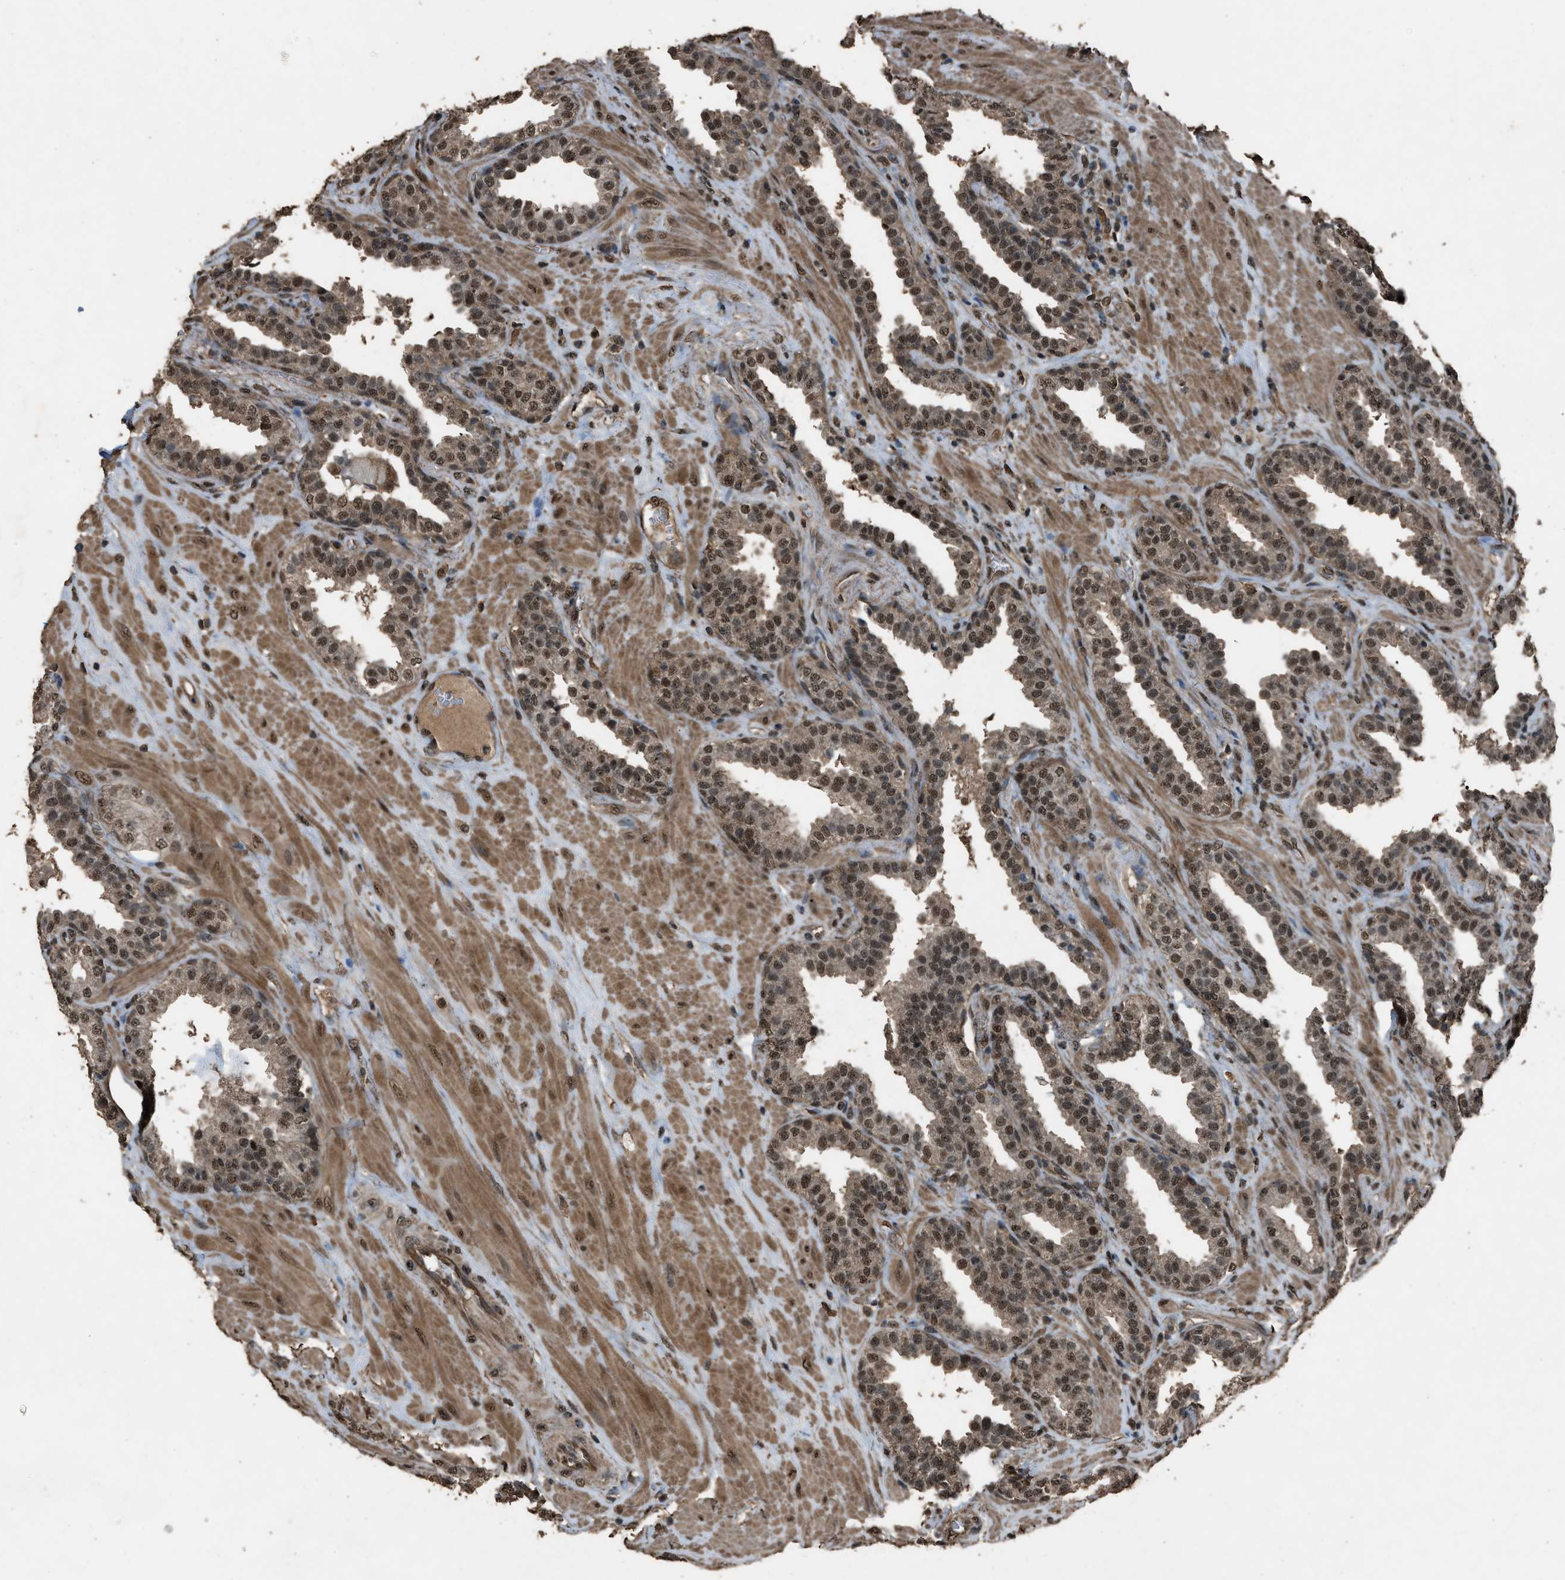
{"staining": {"intensity": "moderate", "quantity": ">75%", "location": "nuclear"}, "tissue": "prostate", "cell_type": "Glandular cells", "image_type": "normal", "snomed": [{"axis": "morphology", "description": "Normal tissue, NOS"}, {"axis": "topography", "description": "Prostate"}], "caption": "This micrograph exhibits unremarkable prostate stained with immunohistochemistry (IHC) to label a protein in brown. The nuclear of glandular cells show moderate positivity for the protein. Nuclei are counter-stained blue.", "gene": "SERTAD2", "patient": {"sex": "male", "age": 51}}